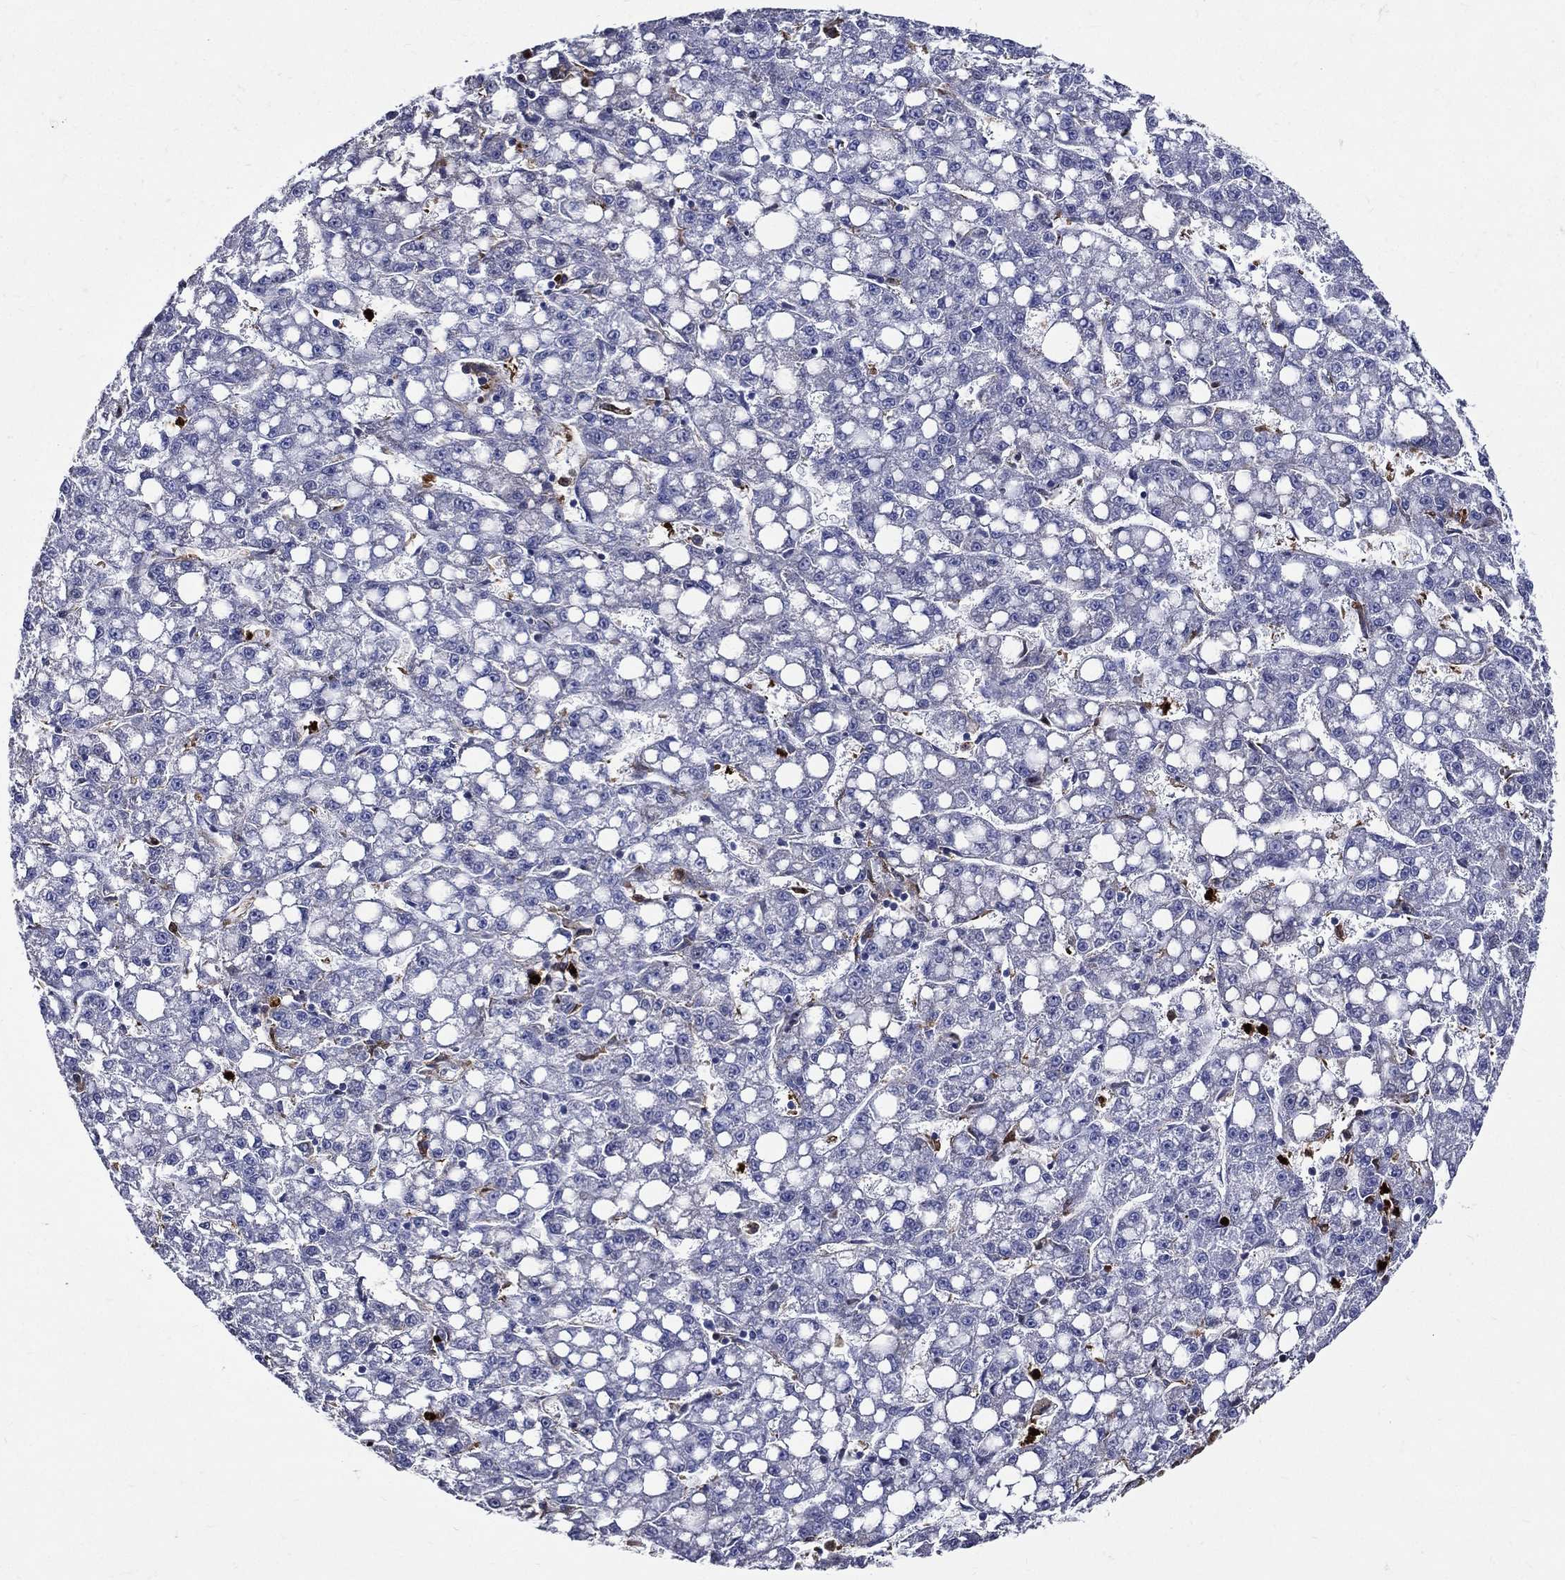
{"staining": {"intensity": "negative", "quantity": "none", "location": "none"}, "tissue": "liver cancer", "cell_type": "Tumor cells", "image_type": "cancer", "snomed": [{"axis": "morphology", "description": "Carcinoma, Hepatocellular, NOS"}, {"axis": "topography", "description": "Liver"}], "caption": "Tumor cells show no significant protein expression in hepatocellular carcinoma (liver). (Stains: DAB (3,3'-diaminobenzidine) IHC with hematoxylin counter stain, Microscopy: brightfield microscopy at high magnification).", "gene": "GPR171", "patient": {"sex": "female", "age": 65}}